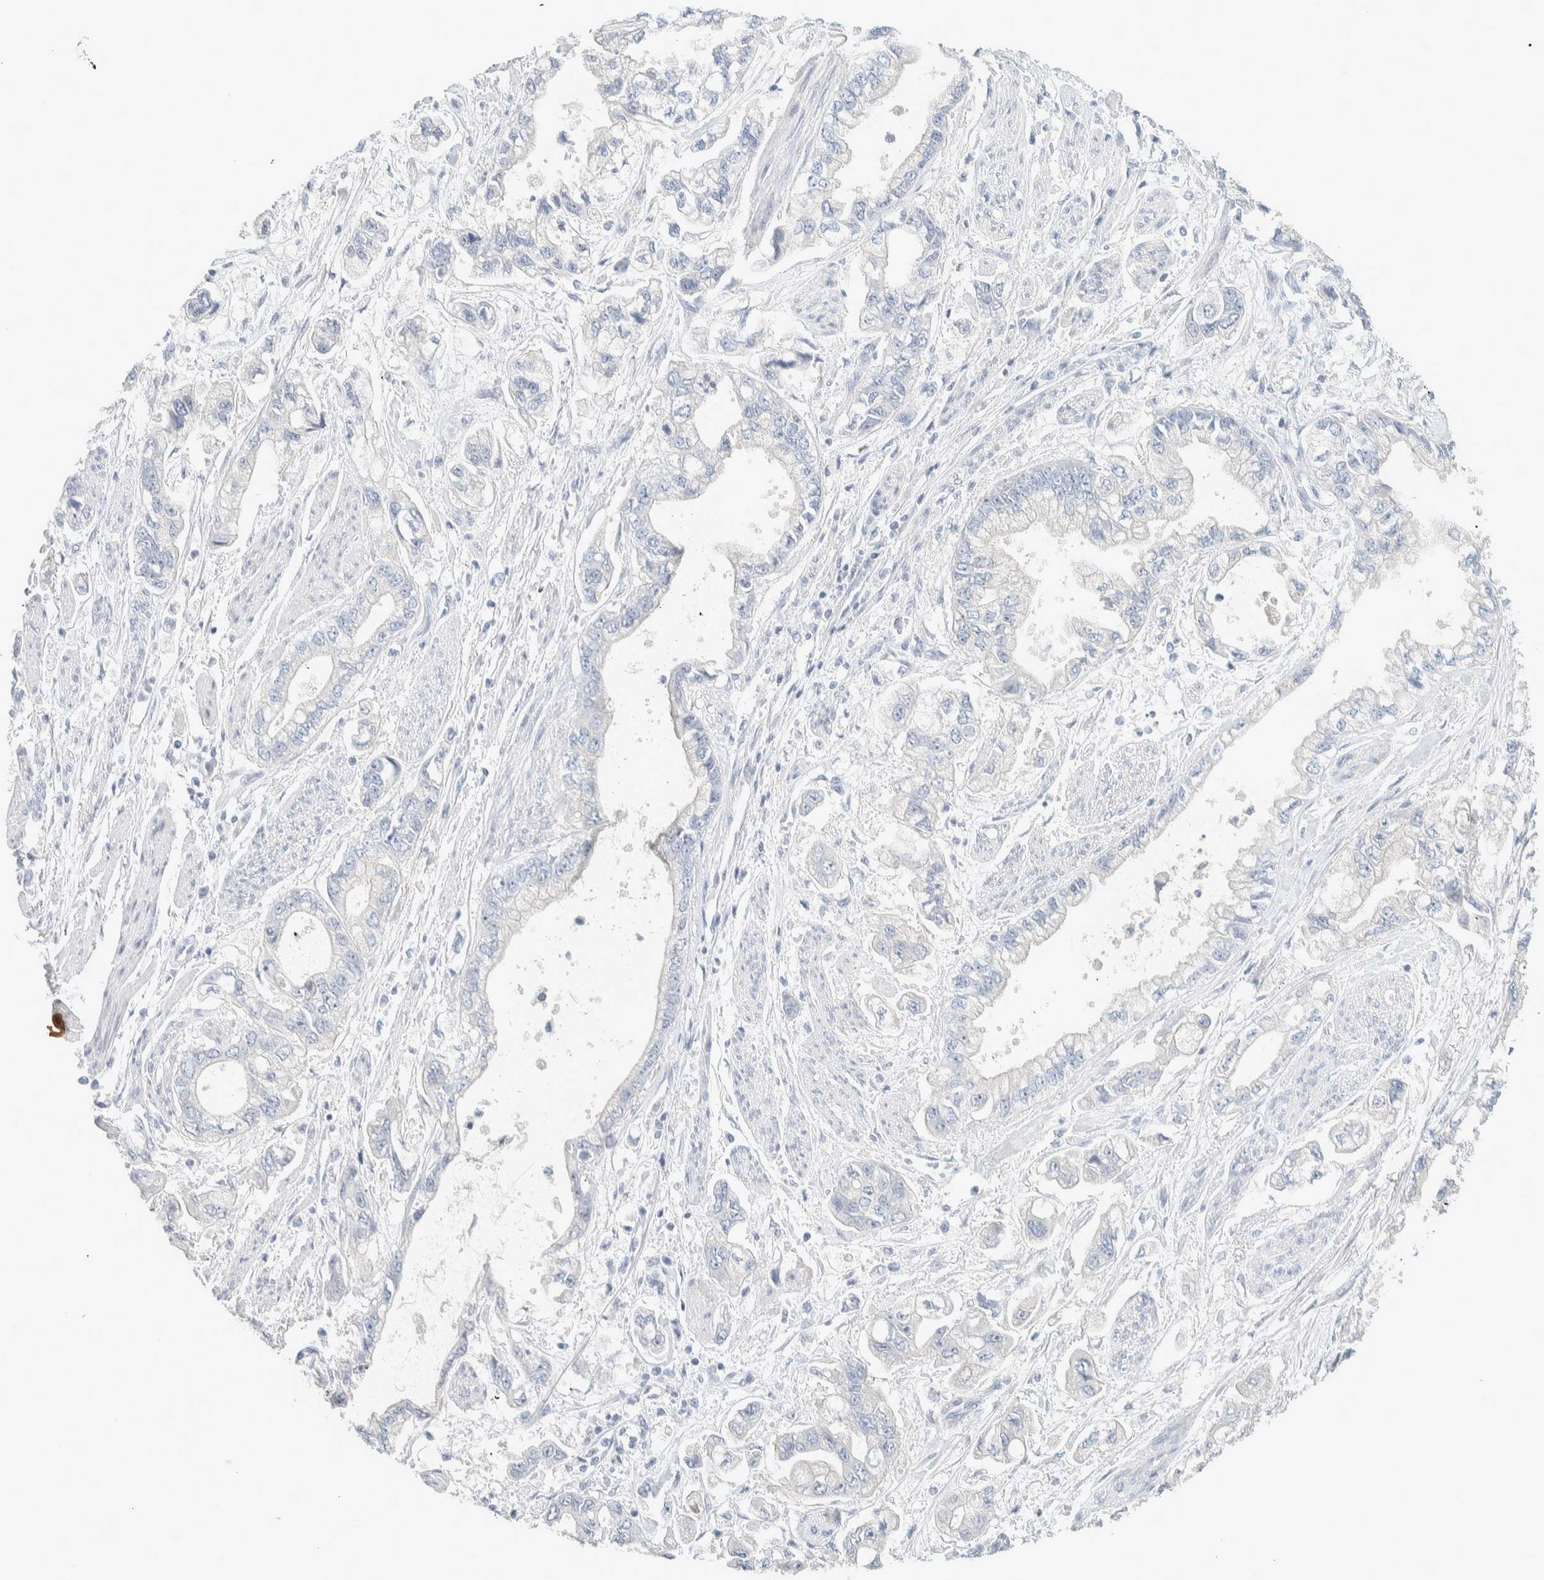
{"staining": {"intensity": "negative", "quantity": "none", "location": "none"}, "tissue": "stomach cancer", "cell_type": "Tumor cells", "image_type": "cancer", "snomed": [{"axis": "morphology", "description": "Normal tissue, NOS"}, {"axis": "morphology", "description": "Adenocarcinoma, NOS"}, {"axis": "topography", "description": "Stomach"}], "caption": "Human stomach adenocarcinoma stained for a protein using immunohistochemistry (IHC) demonstrates no positivity in tumor cells.", "gene": "ALOX12B", "patient": {"sex": "male", "age": 62}}